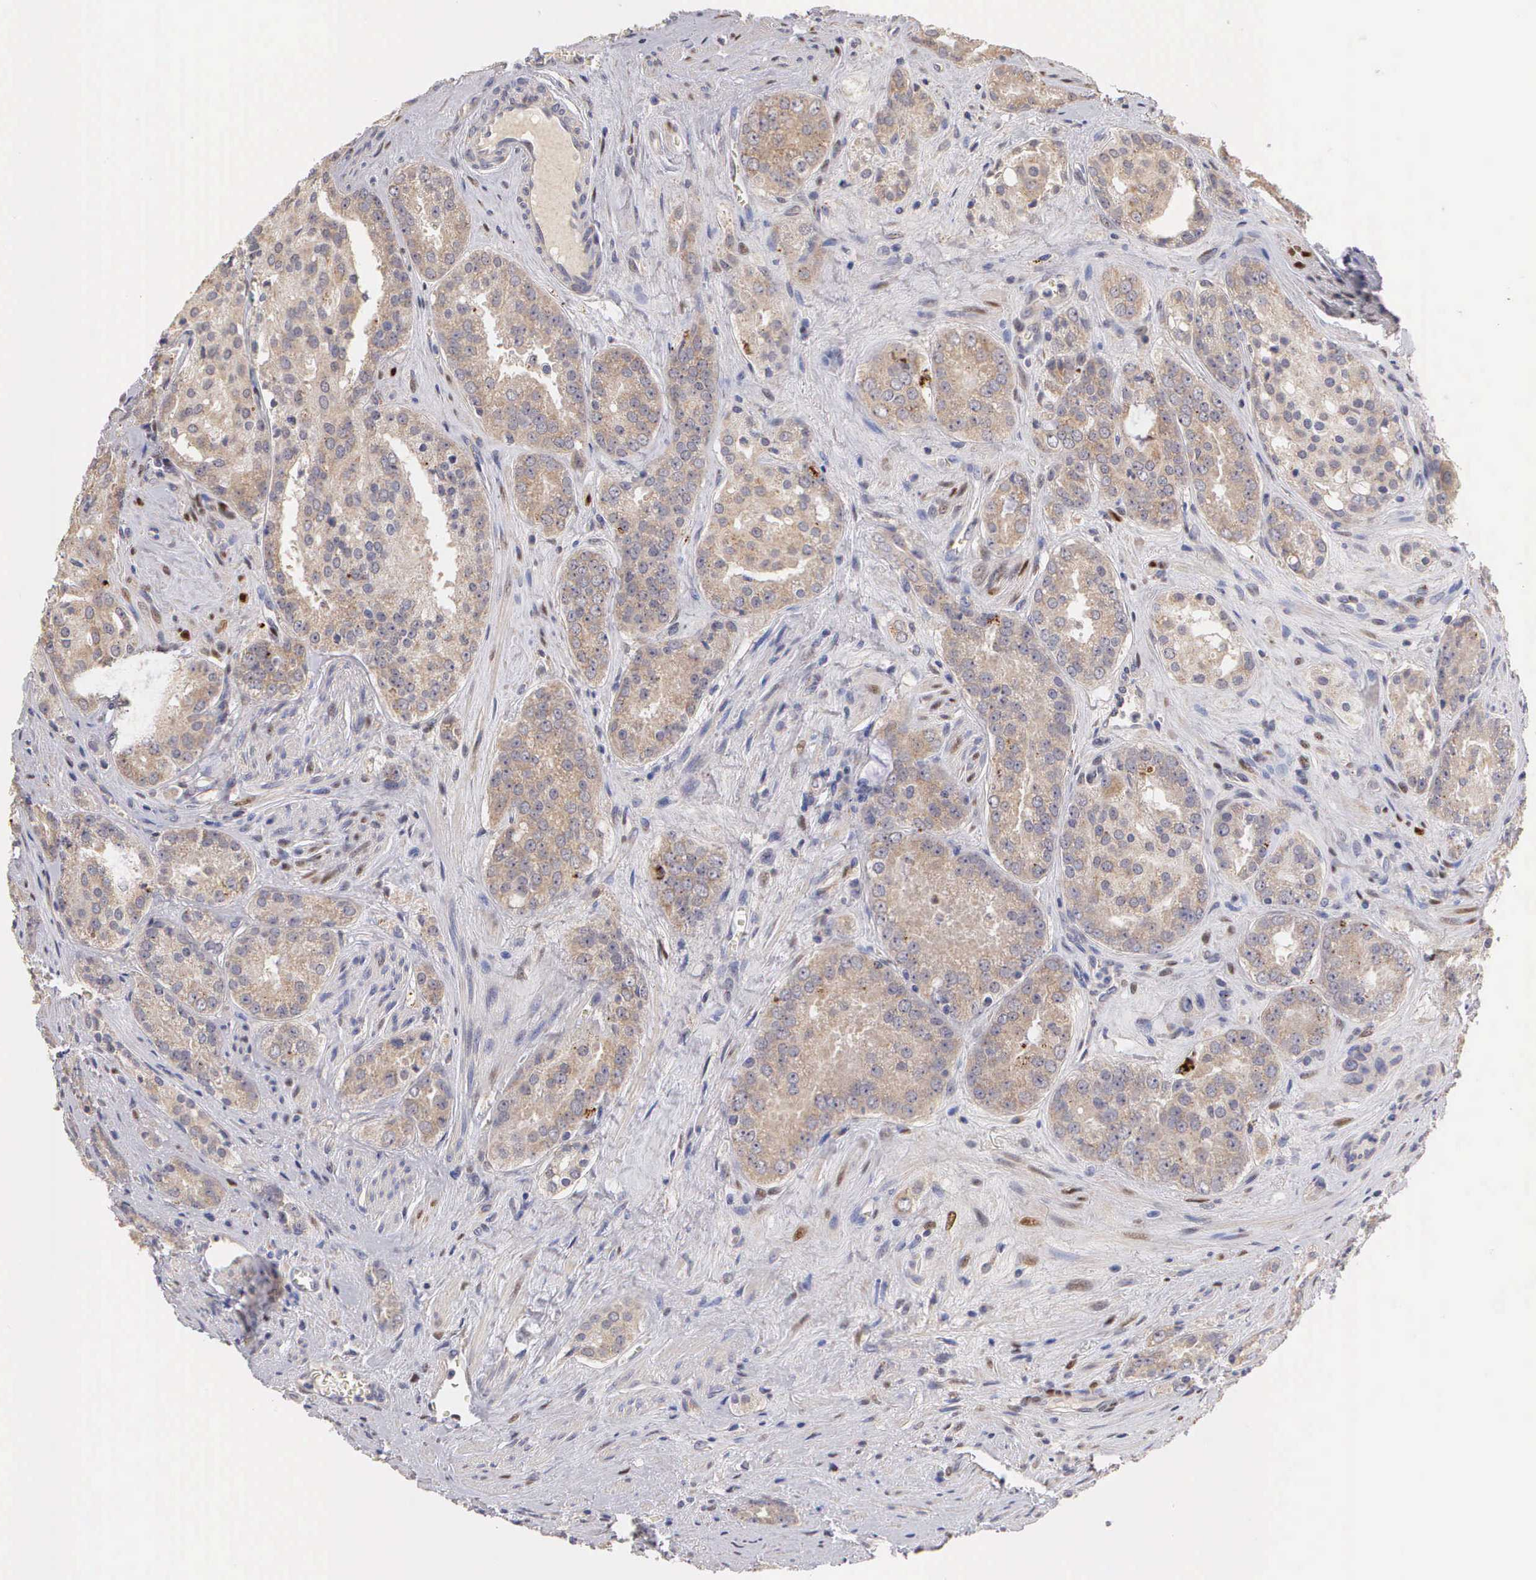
{"staining": {"intensity": "weak", "quantity": ">75%", "location": "cytoplasmic/membranous"}, "tissue": "prostate cancer", "cell_type": "Tumor cells", "image_type": "cancer", "snomed": [{"axis": "morphology", "description": "Adenocarcinoma, Medium grade"}, {"axis": "topography", "description": "Prostate"}], "caption": "Protein expression analysis of human prostate cancer reveals weak cytoplasmic/membranous positivity in approximately >75% of tumor cells. Using DAB (3,3'-diaminobenzidine) (brown) and hematoxylin (blue) stains, captured at high magnification using brightfield microscopy.", "gene": "ESR1", "patient": {"sex": "male", "age": 60}}